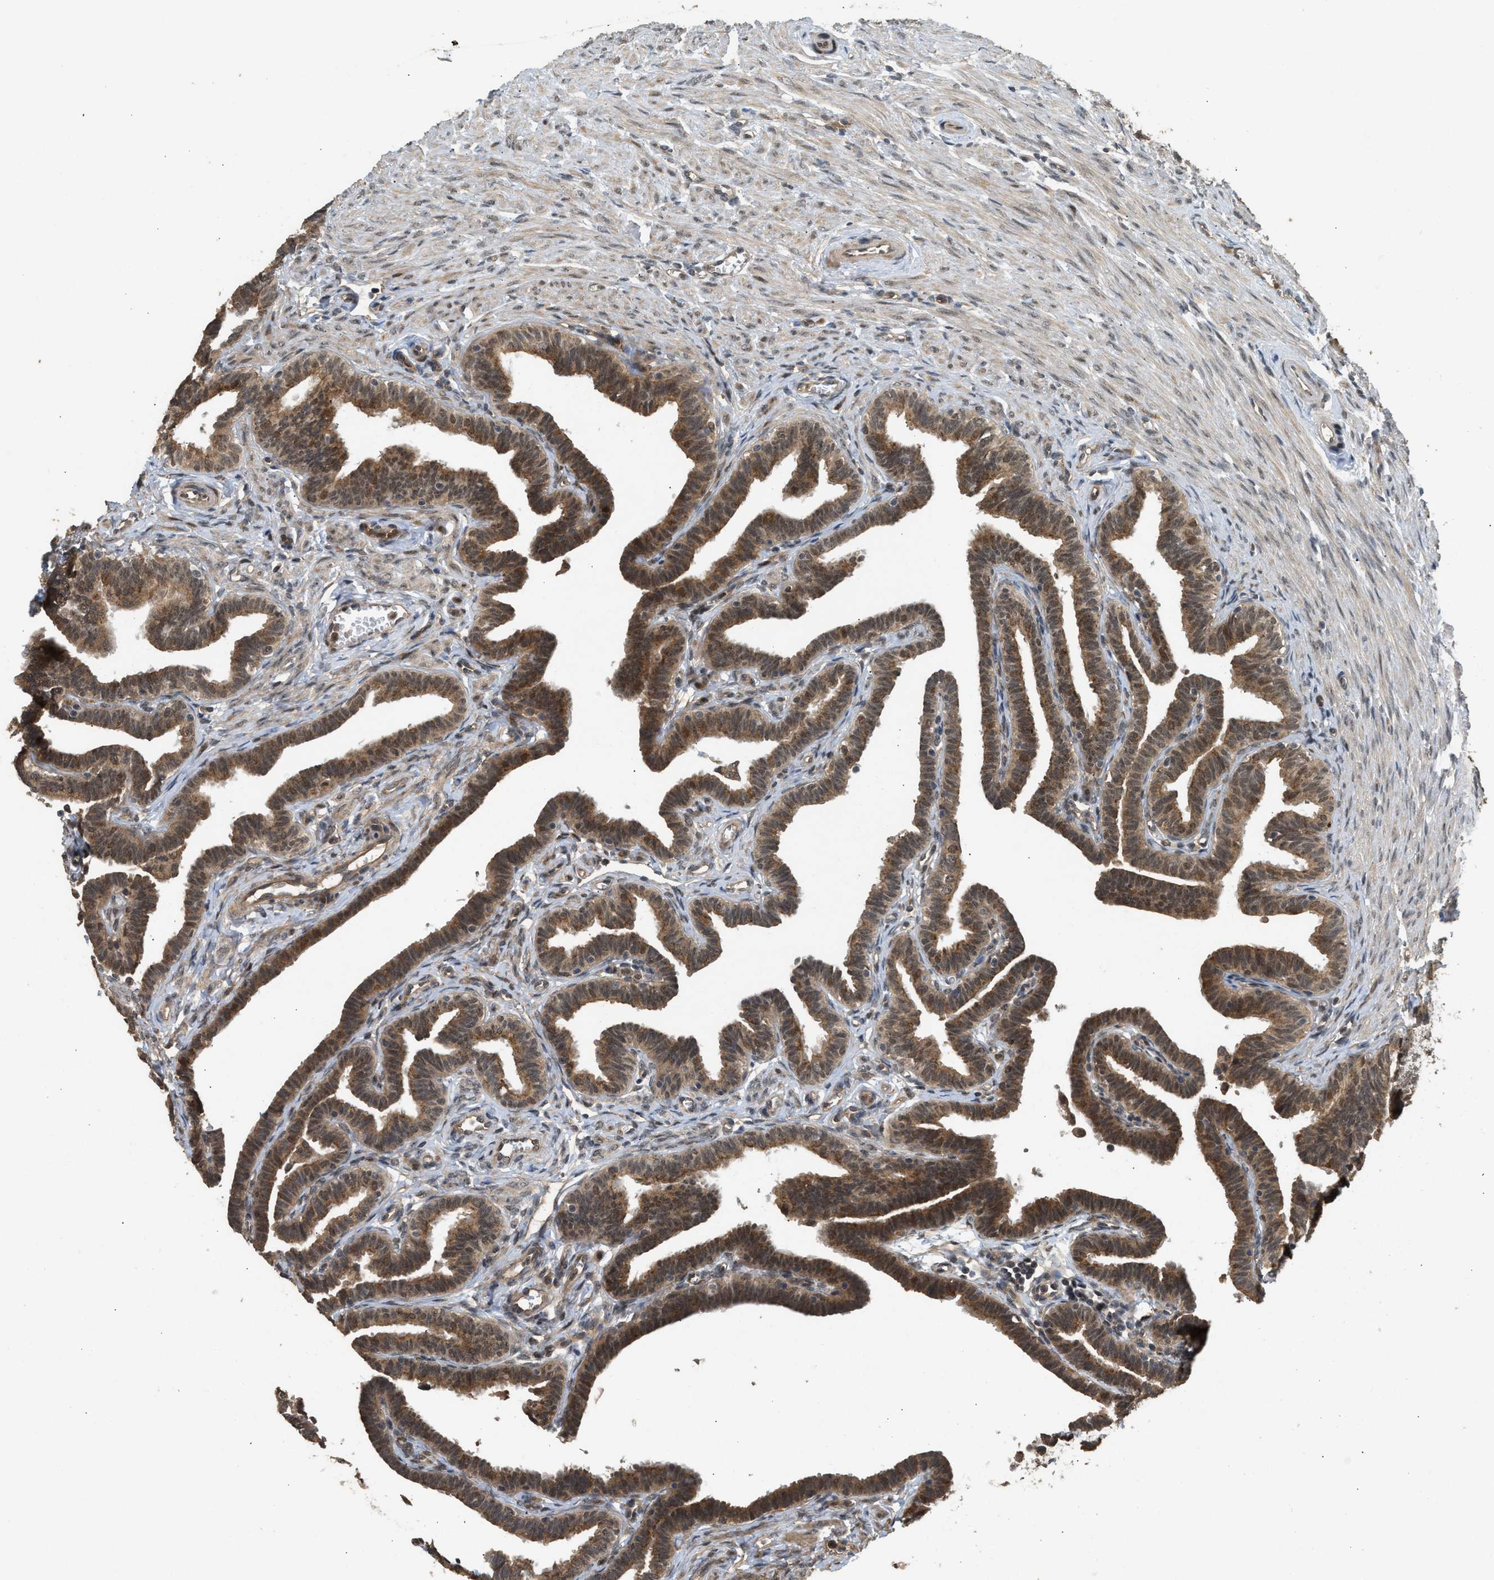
{"staining": {"intensity": "moderate", "quantity": ">75%", "location": "cytoplasmic/membranous,nuclear"}, "tissue": "fallopian tube", "cell_type": "Glandular cells", "image_type": "normal", "snomed": [{"axis": "morphology", "description": "Normal tissue, NOS"}, {"axis": "topography", "description": "Fallopian tube"}, {"axis": "topography", "description": "Ovary"}], "caption": "Immunohistochemical staining of benign human fallopian tube reveals medium levels of moderate cytoplasmic/membranous,nuclear staining in about >75% of glandular cells.", "gene": "GET1", "patient": {"sex": "female", "age": 23}}